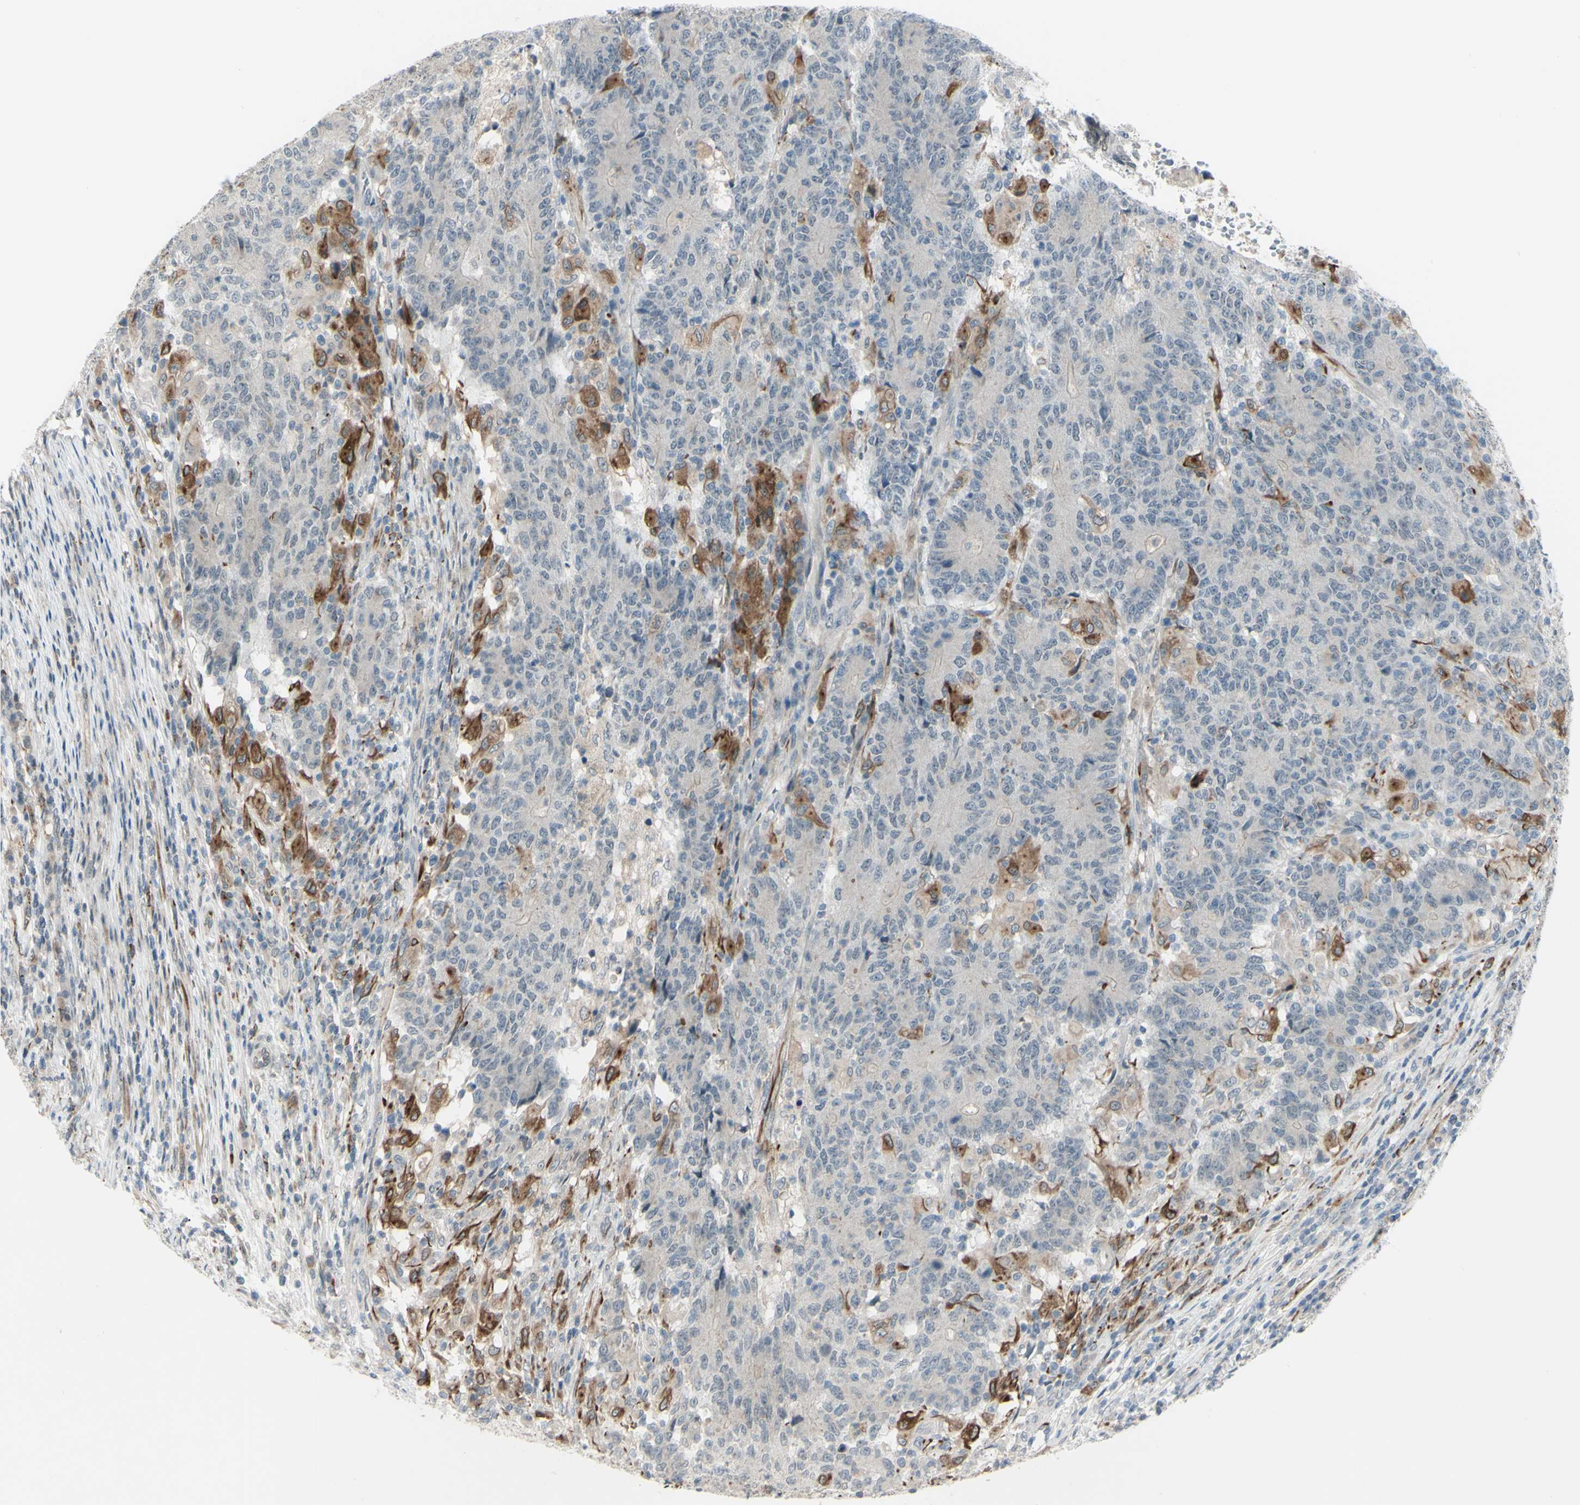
{"staining": {"intensity": "negative", "quantity": "none", "location": "none"}, "tissue": "colorectal cancer", "cell_type": "Tumor cells", "image_type": "cancer", "snomed": [{"axis": "morphology", "description": "Normal tissue, NOS"}, {"axis": "morphology", "description": "Adenocarcinoma, NOS"}, {"axis": "topography", "description": "Colon"}], "caption": "An image of human colorectal adenocarcinoma is negative for staining in tumor cells. (IHC, brightfield microscopy, high magnification).", "gene": "FGFR2", "patient": {"sex": "female", "age": 75}}